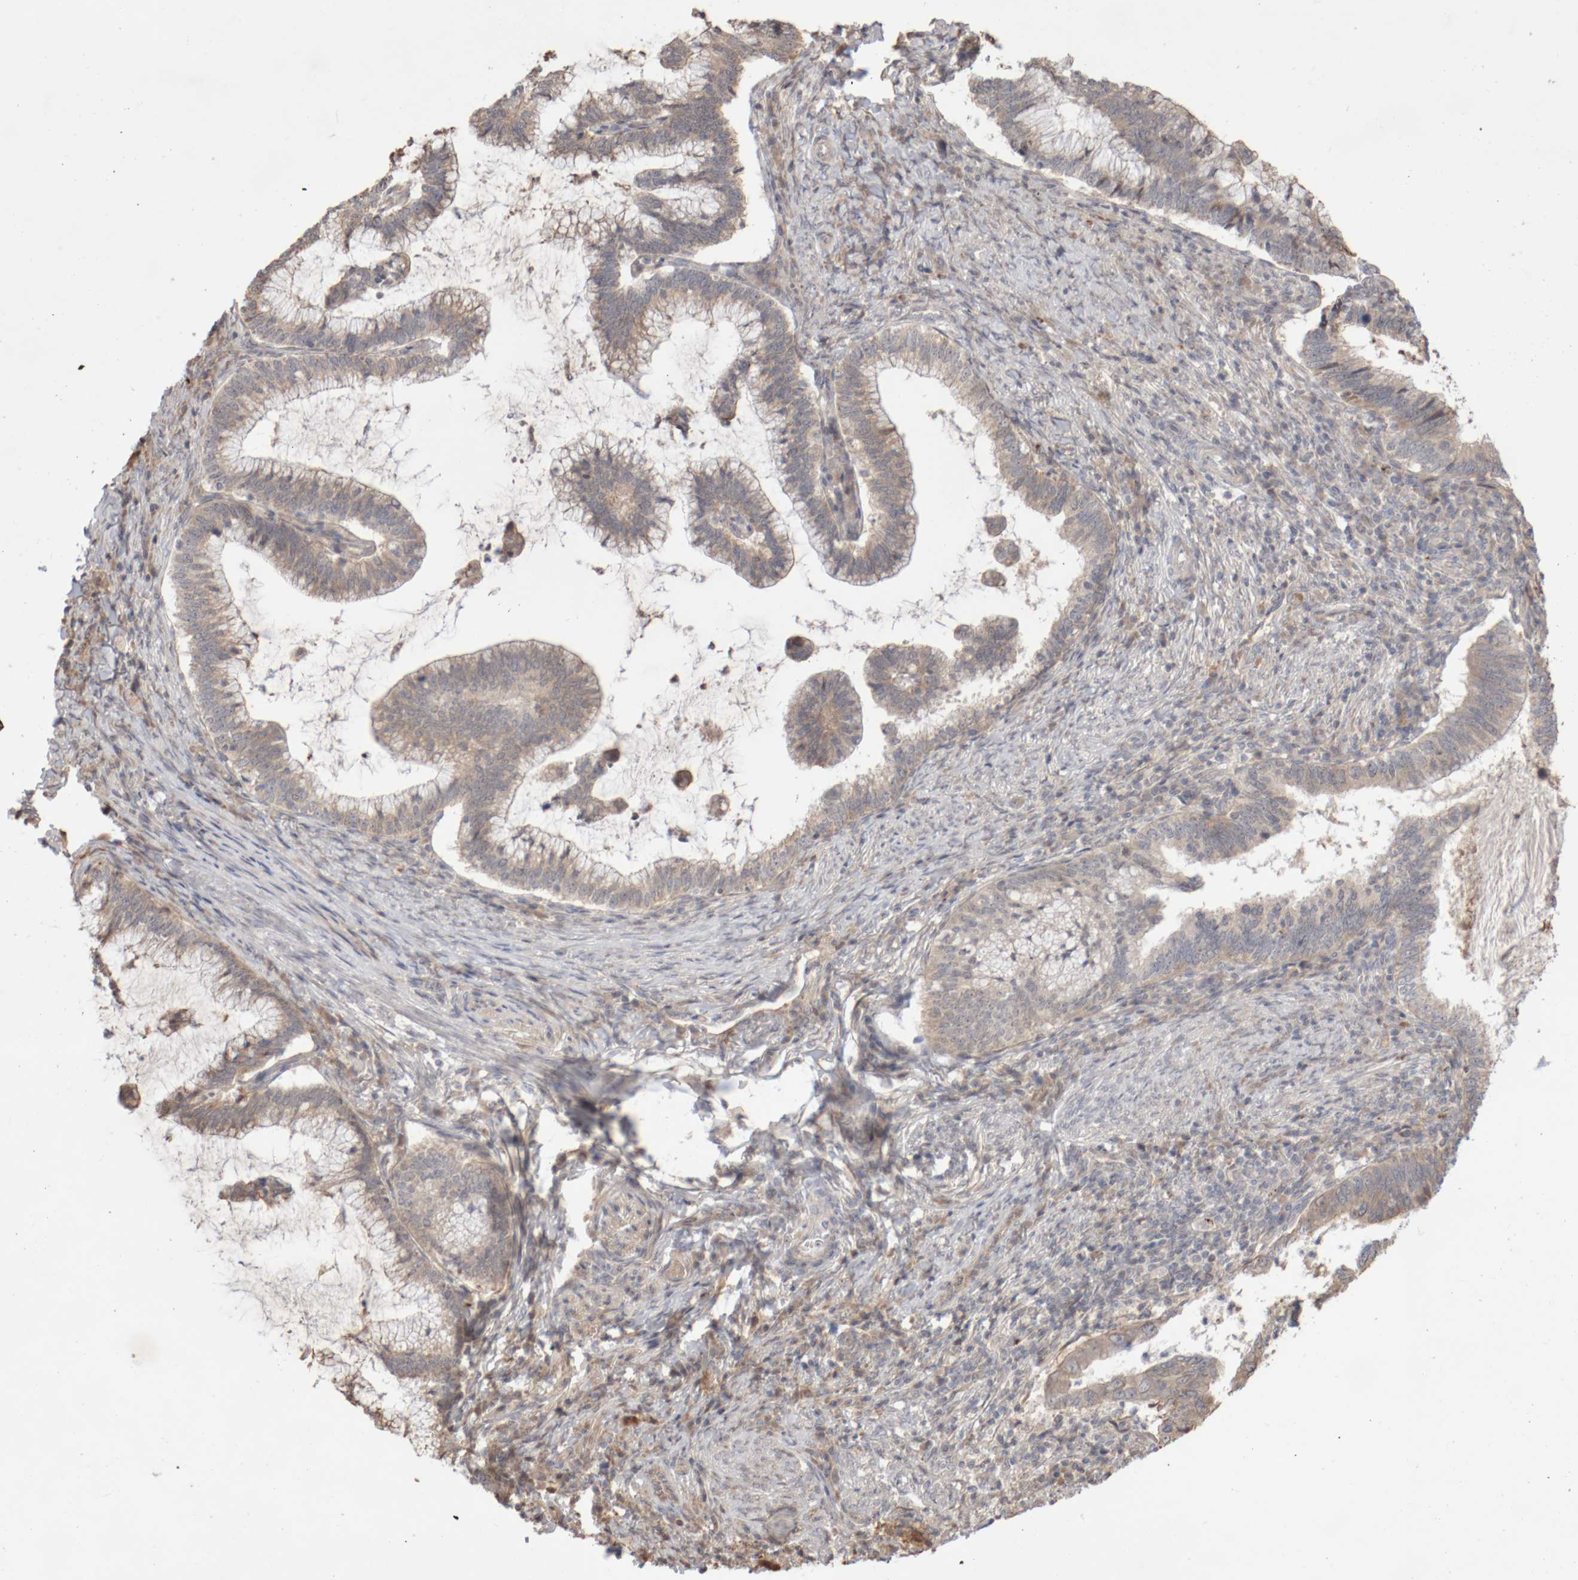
{"staining": {"intensity": "weak", "quantity": ">75%", "location": "cytoplasmic/membranous"}, "tissue": "cervical cancer", "cell_type": "Tumor cells", "image_type": "cancer", "snomed": [{"axis": "morphology", "description": "Adenocarcinoma, NOS"}, {"axis": "topography", "description": "Cervix"}], "caption": "Immunohistochemical staining of human cervical cancer demonstrates low levels of weak cytoplasmic/membranous staining in approximately >75% of tumor cells. The protein of interest is shown in brown color, while the nuclei are stained blue.", "gene": "DPH7", "patient": {"sex": "female", "age": 36}}